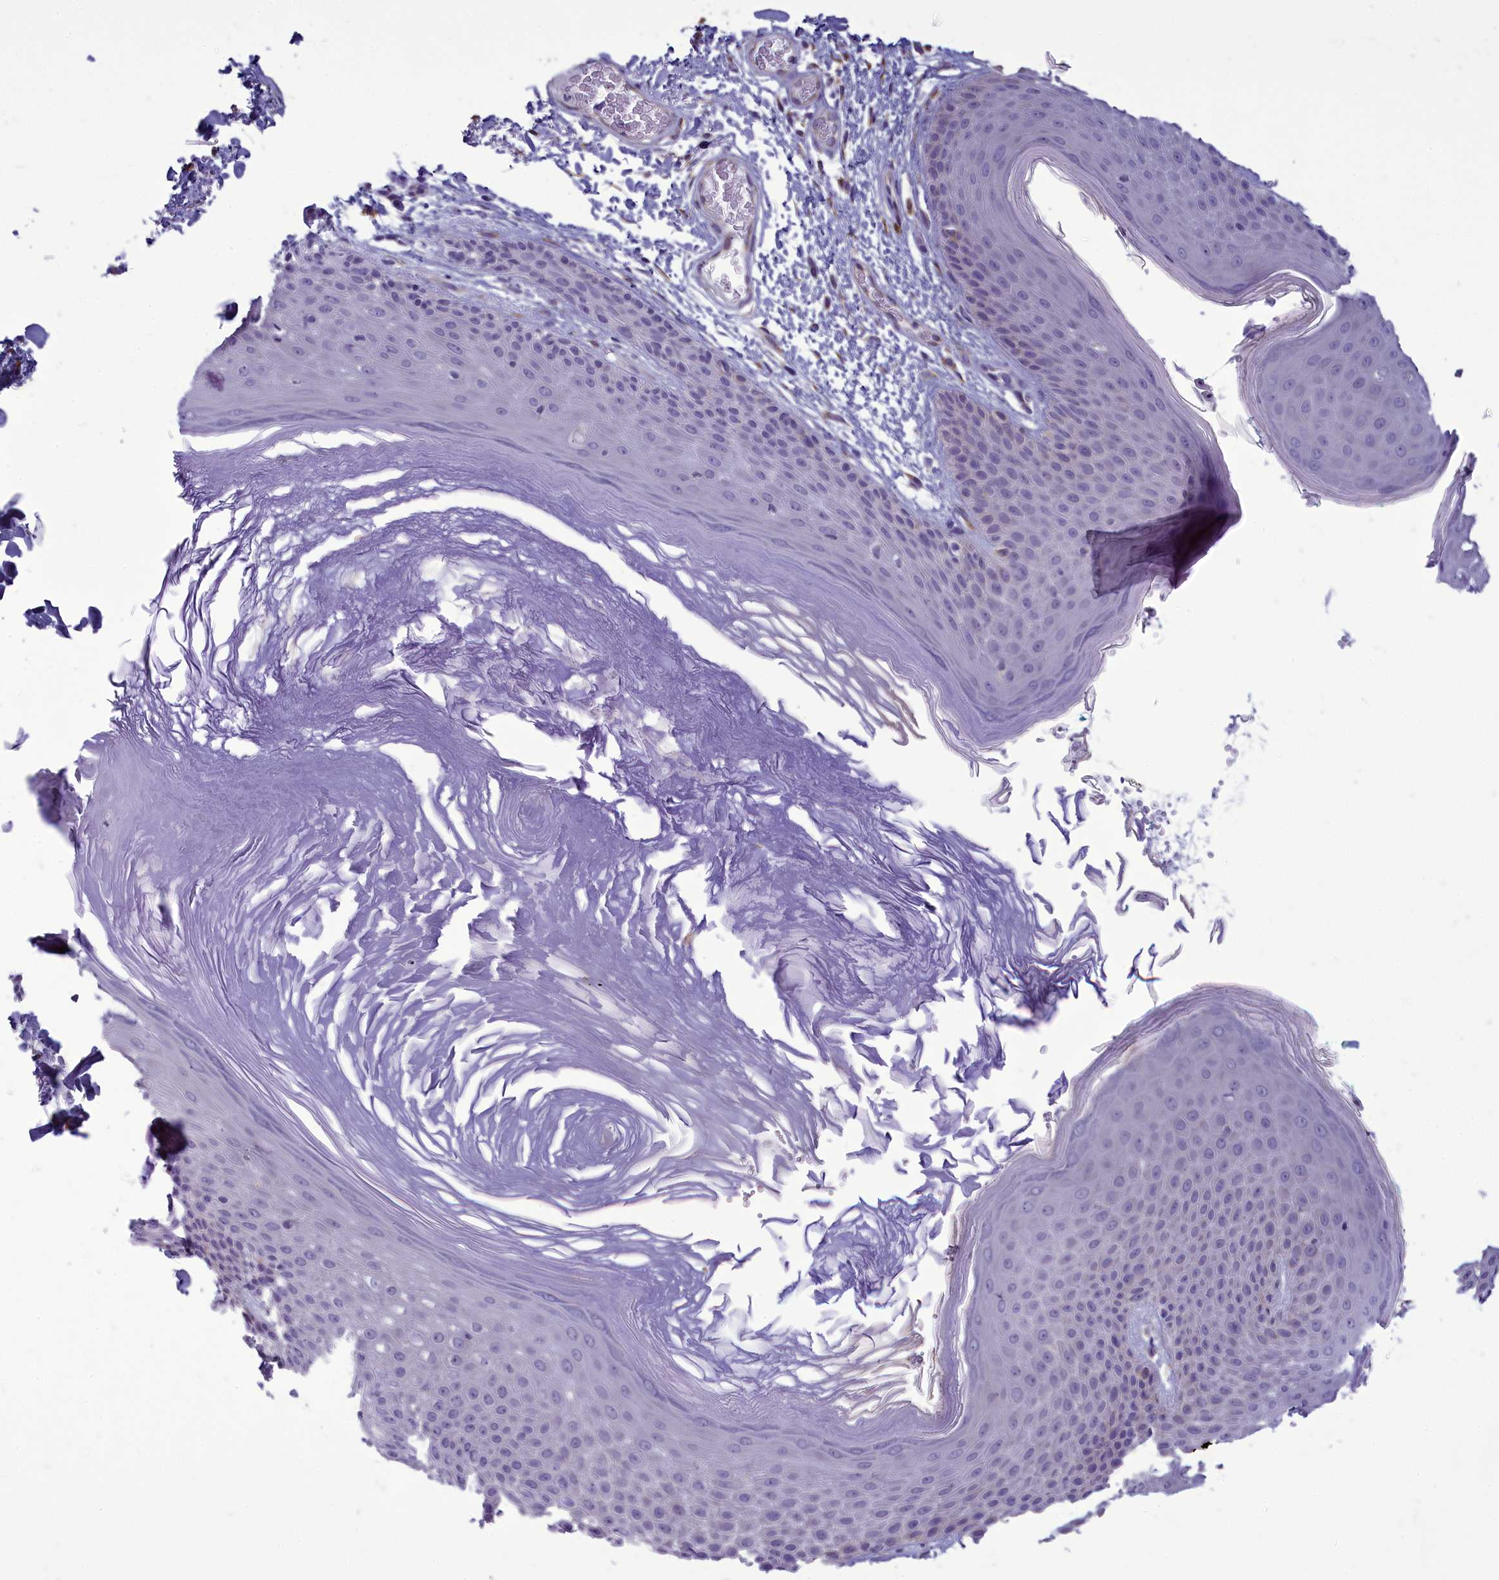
{"staining": {"intensity": "moderate", "quantity": "<25%", "location": "cytoplasmic/membranous"}, "tissue": "skin", "cell_type": "Epidermal cells", "image_type": "normal", "snomed": [{"axis": "morphology", "description": "Normal tissue, NOS"}, {"axis": "topography", "description": "Anal"}], "caption": "Epidermal cells display moderate cytoplasmic/membranous positivity in about <25% of cells in normal skin. Immunohistochemistry stains the protein of interest in brown and the nuclei are stained blue.", "gene": "CENATAC", "patient": {"sex": "male", "age": 74}}